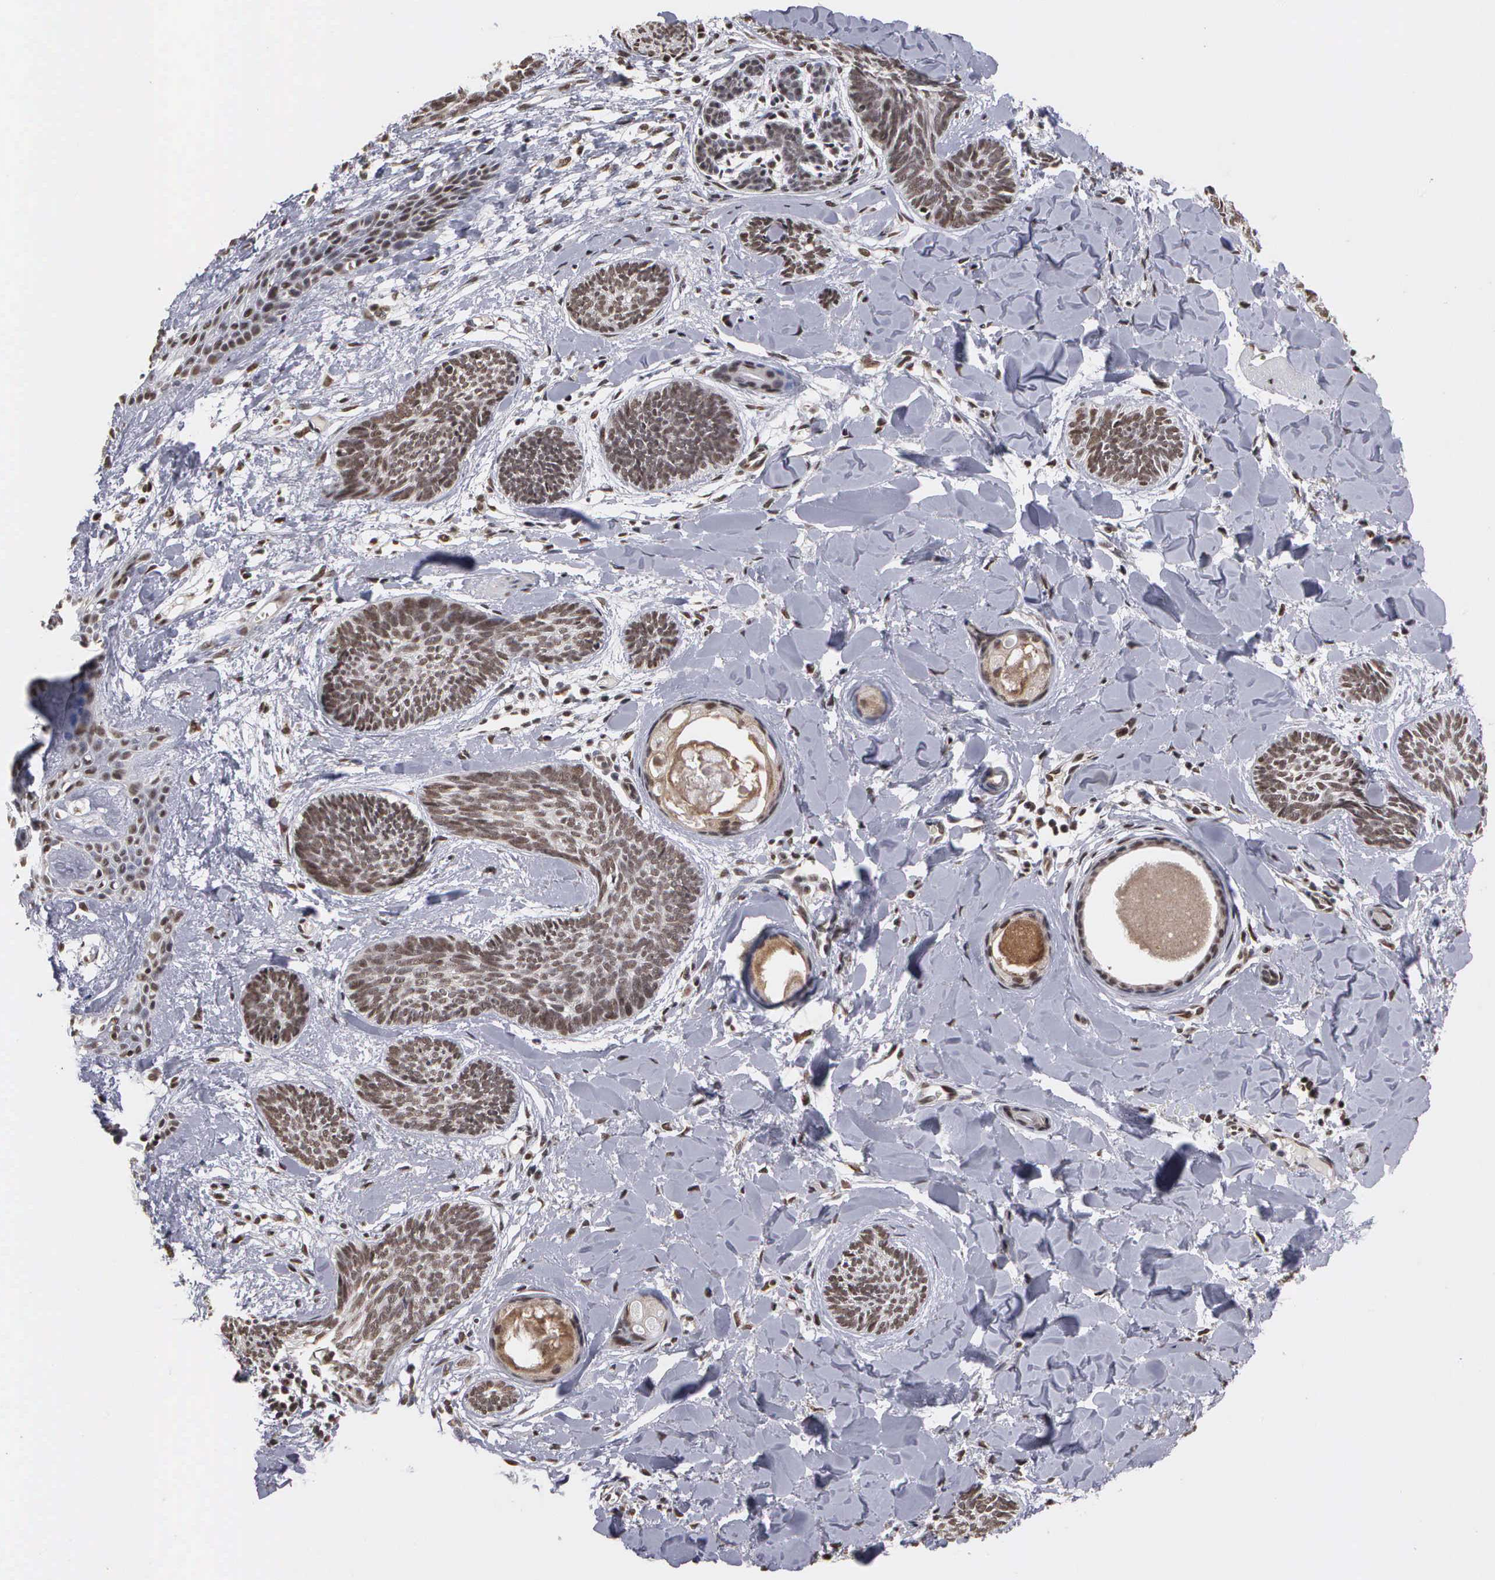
{"staining": {"intensity": "strong", "quantity": ">75%", "location": "cytoplasmic/membranous,nuclear"}, "tissue": "skin cancer", "cell_type": "Tumor cells", "image_type": "cancer", "snomed": [{"axis": "morphology", "description": "Basal cell carcinoma"}, {"axis": "topography", "description": "Skin"}], "caption": "Immunohistochemistry (IHC) staining of skin cancer, which demonstrates high levels of strong cytoplasmic/membranous and nuclear positivity in about >75% of tumor cells indicating strong cytoplasmic/membranous and nuclear protein expression. The staining was performed using DAB (3,3'-diaminobenzidine) (brown) for protein detection and nuclei were counterstained in hematoxylin (blue).", "gene": "GTF2A1", "patient": {"sex": "female", "age": 81}}